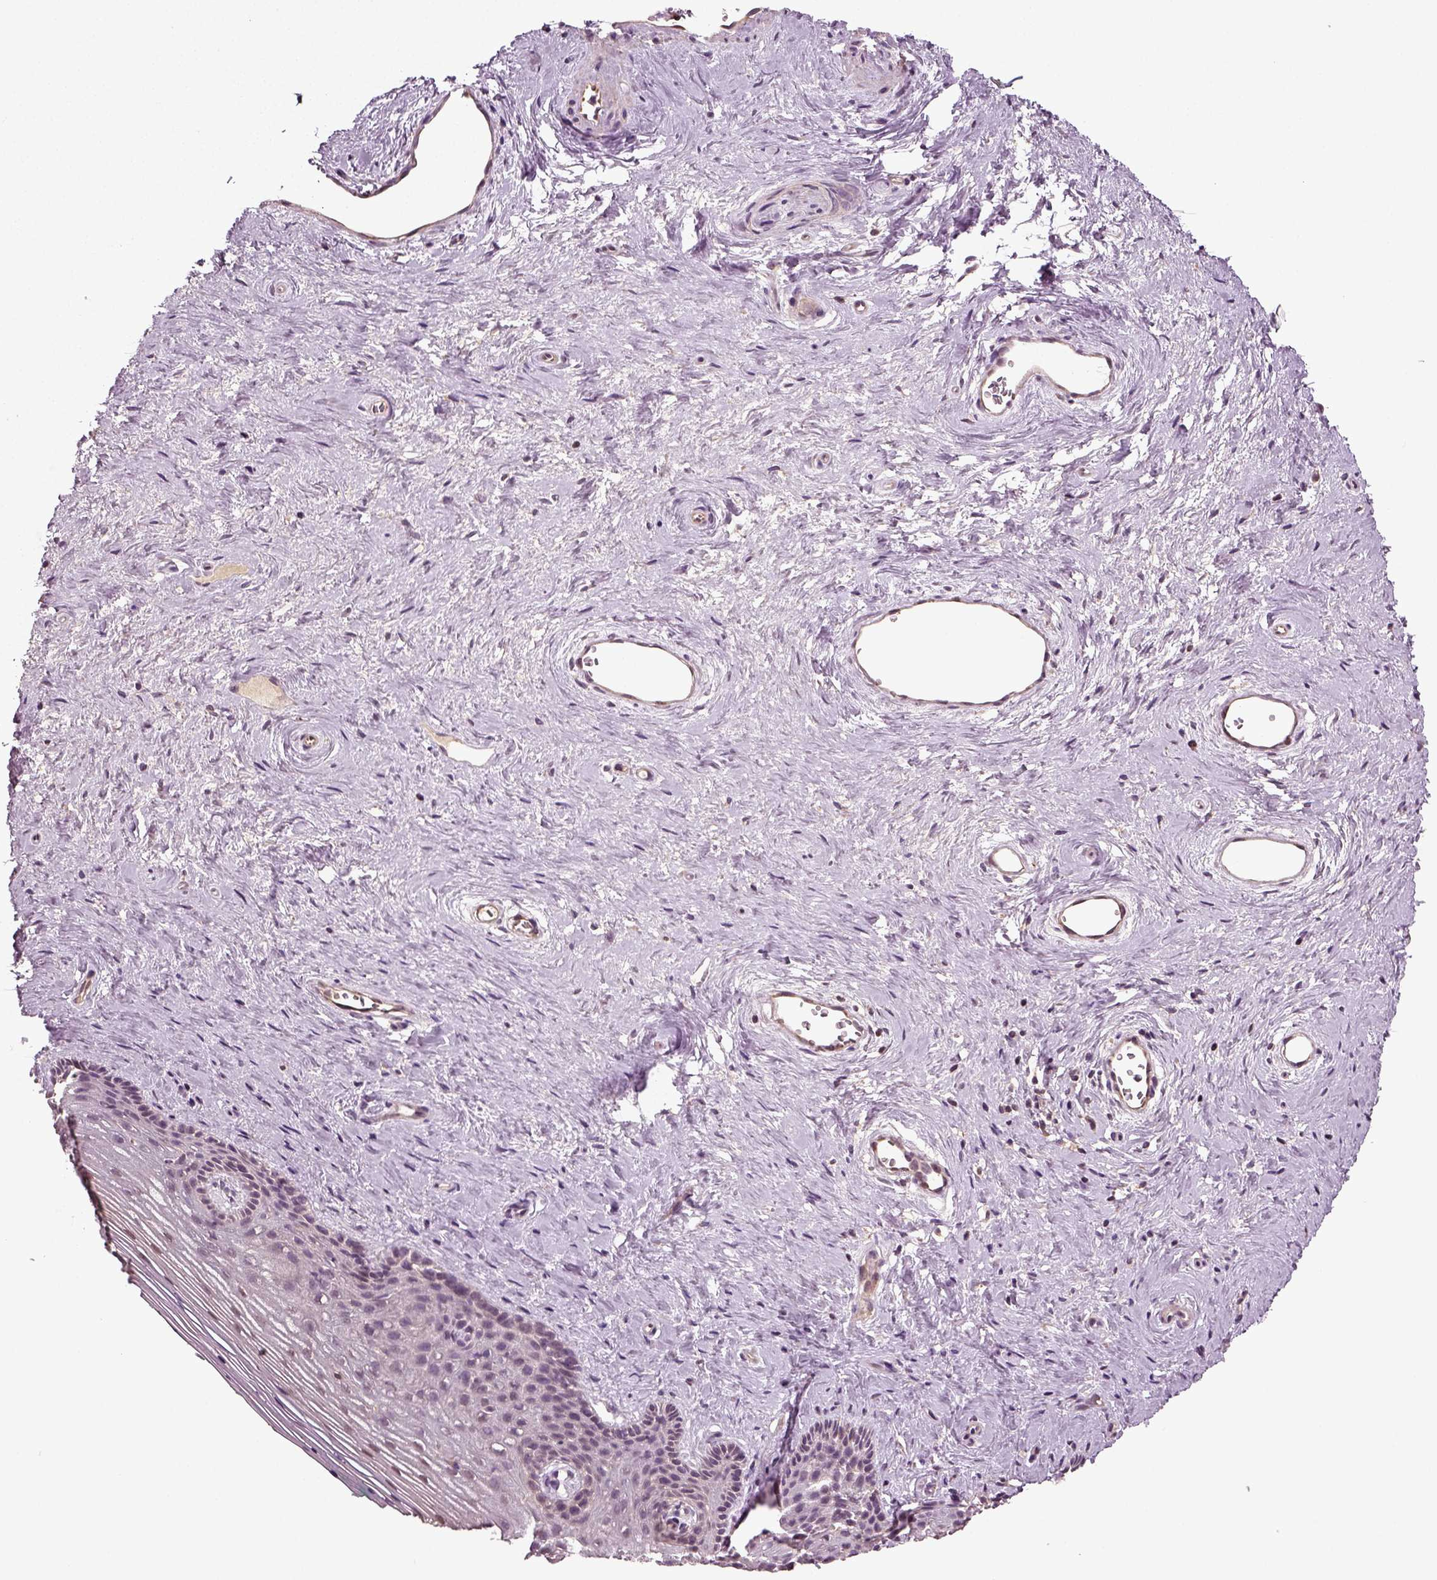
{"staining": {"intensity": "moderate", "quantity": "<25%", "location": "cytoplasmic/membranous"}, "tissue": "vagina", "cell_type": "Squamous epithelial cells", "image_type": "normal", "snomed": [{"axis": "morphology", "description": "Normal tissue, NOS"}, {"axis": "topography", "description": "Vagina"}], "caption": "Immunohistochemistry (IHC) histopathology image of unremarkable human vagina stained for a protein (brown), which exhibits low levels of moderate cytoplasmic/membranous expression in about <25% of squamous epithelial cells.", "gene": "ERV3", "patient": {"sex": "female", "age": 45}}